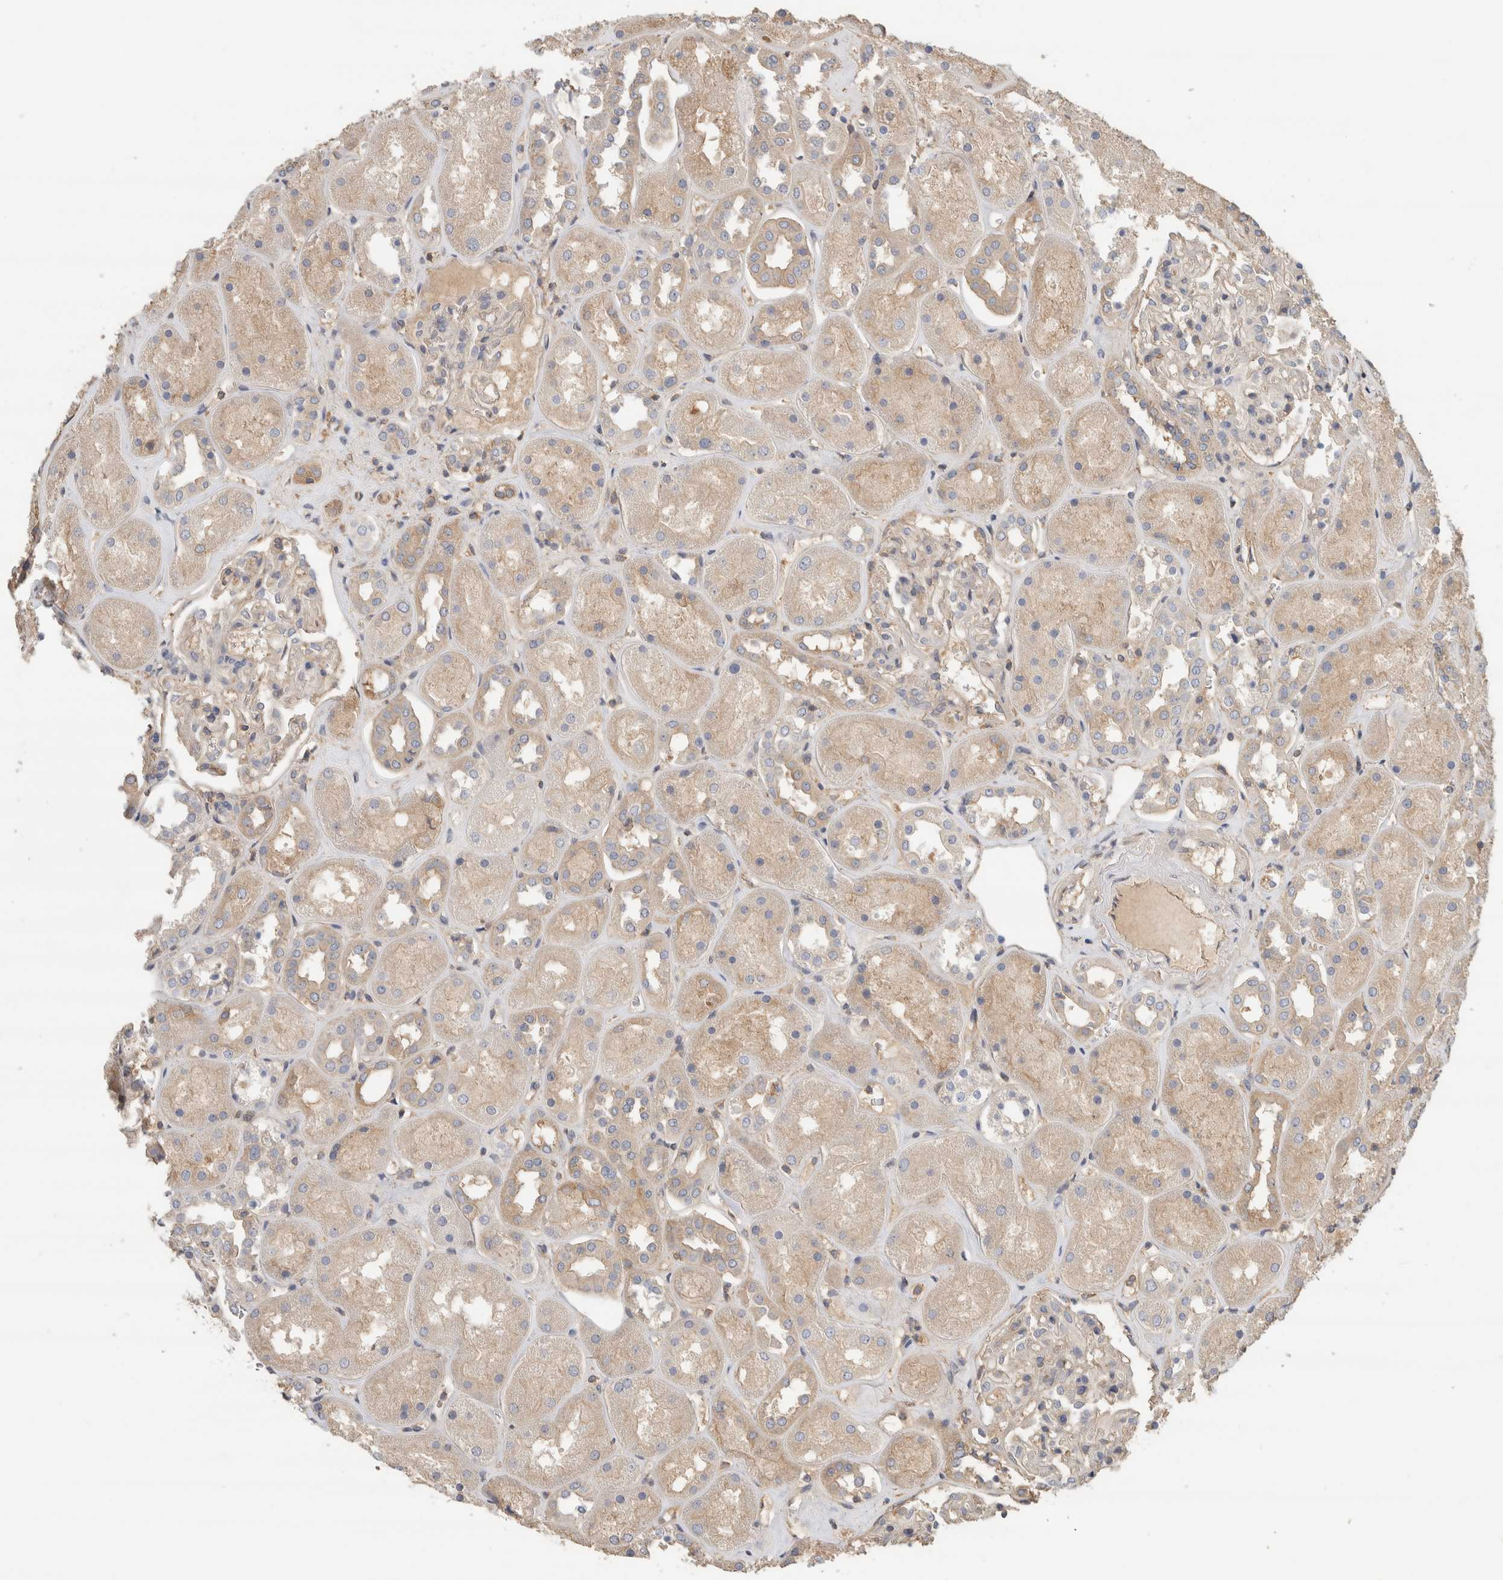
{"staining": {"intensity": "negative", "quantity": "none", "location": "none"}, "tissue": "kidney", "cell_type": "Cells in glomeruli", "image_type": "normal", "snomed": [{"axis": "morphology", "description": "Normal tissue, NOS"}, {"axis": "topography", "description": "Kidney"}], "caption": "Immunohistochemical staining of benign human kidney displays no significant positivity in cells in glomeruli.", "gene": "EIF4G3", "patient": {"sex": "male", "age": 70}}